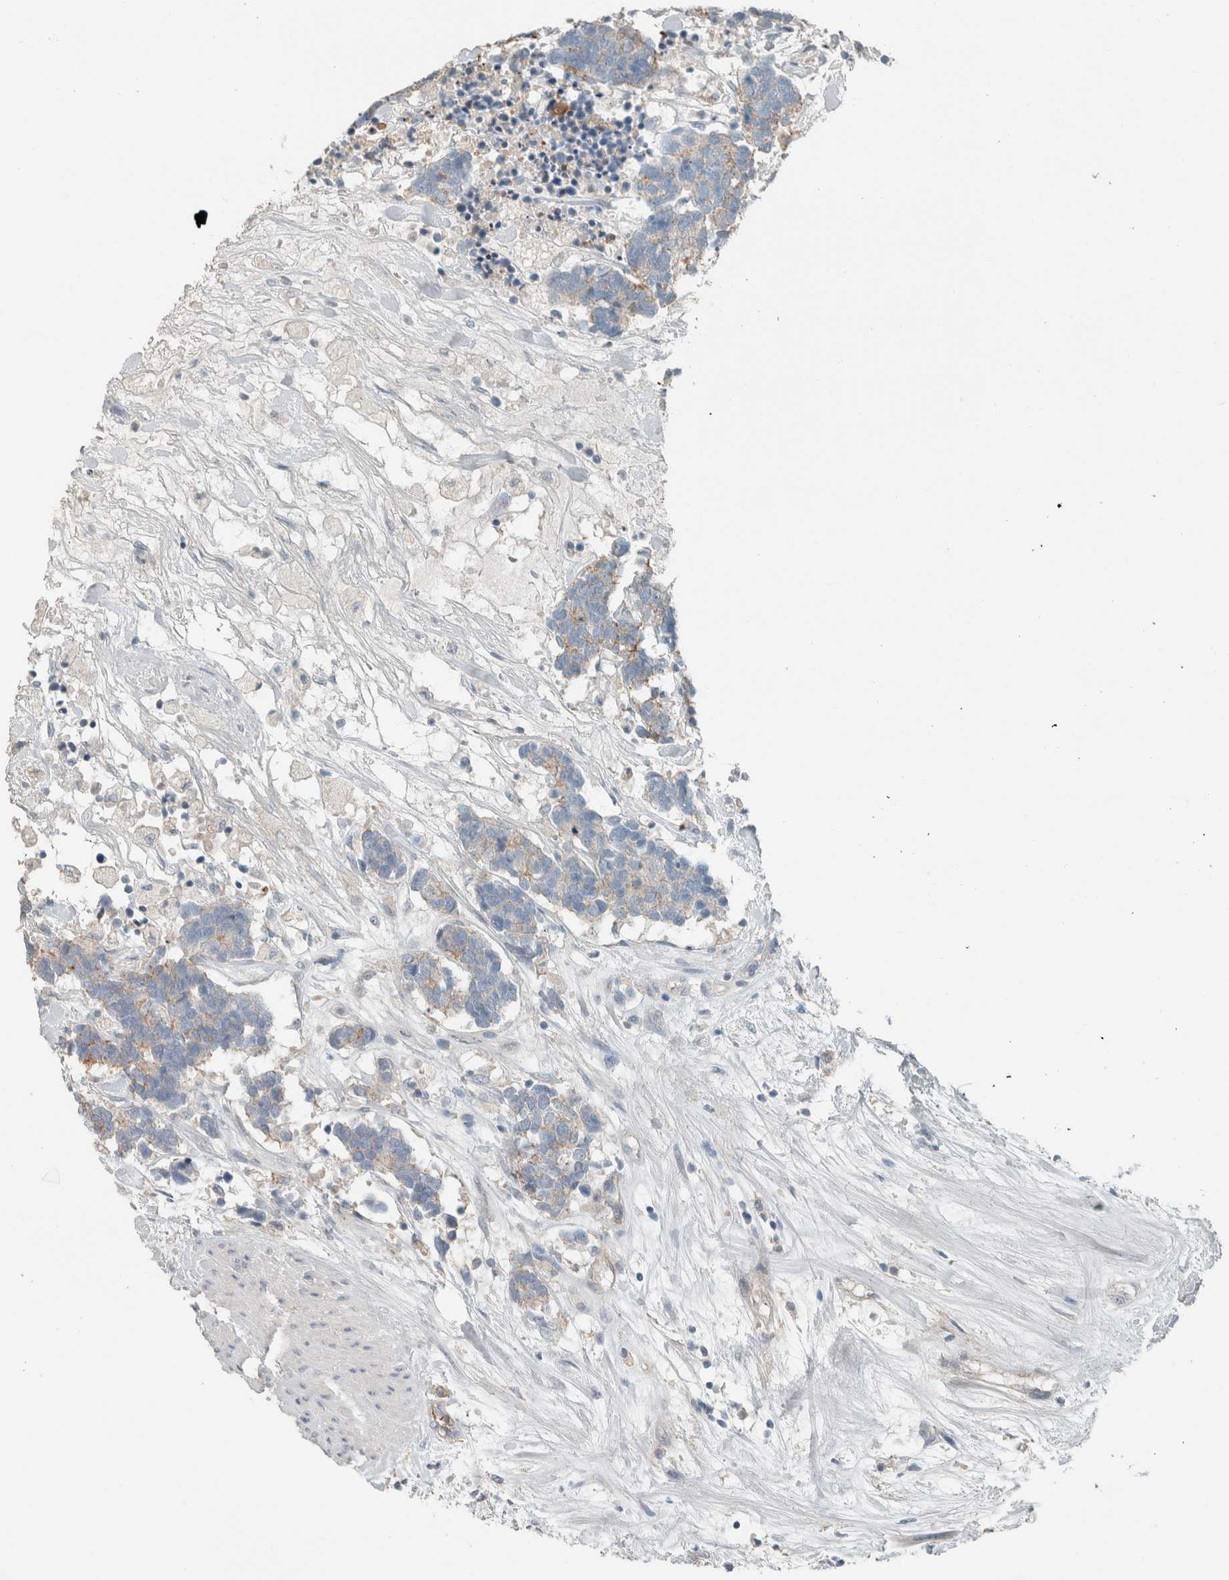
{"staining": {"intensity": "moderate", "quantity": "<25%", "location": "cytoplasmic/membranous"}, "tissue": "carcinoid", "cell_type": "Tumor cells", "image_type": "cancer", "snomed": [{"axis": "morphology", "description": "Carcinoma, NOS"}, {"axis": "morphology", "description": "Carcinoid, malignant, NOS"}, {"axis": "topography", "description": "Urinary bladder"}], "caption": "This image shows immunohistochemistry (IHC) staining of carcinoid, with low moderate cytoplasmic/membranous staining in about <25% of tumor cells.", "gene": "SCIN", "patient": {"sex": "male", "age": 57}}